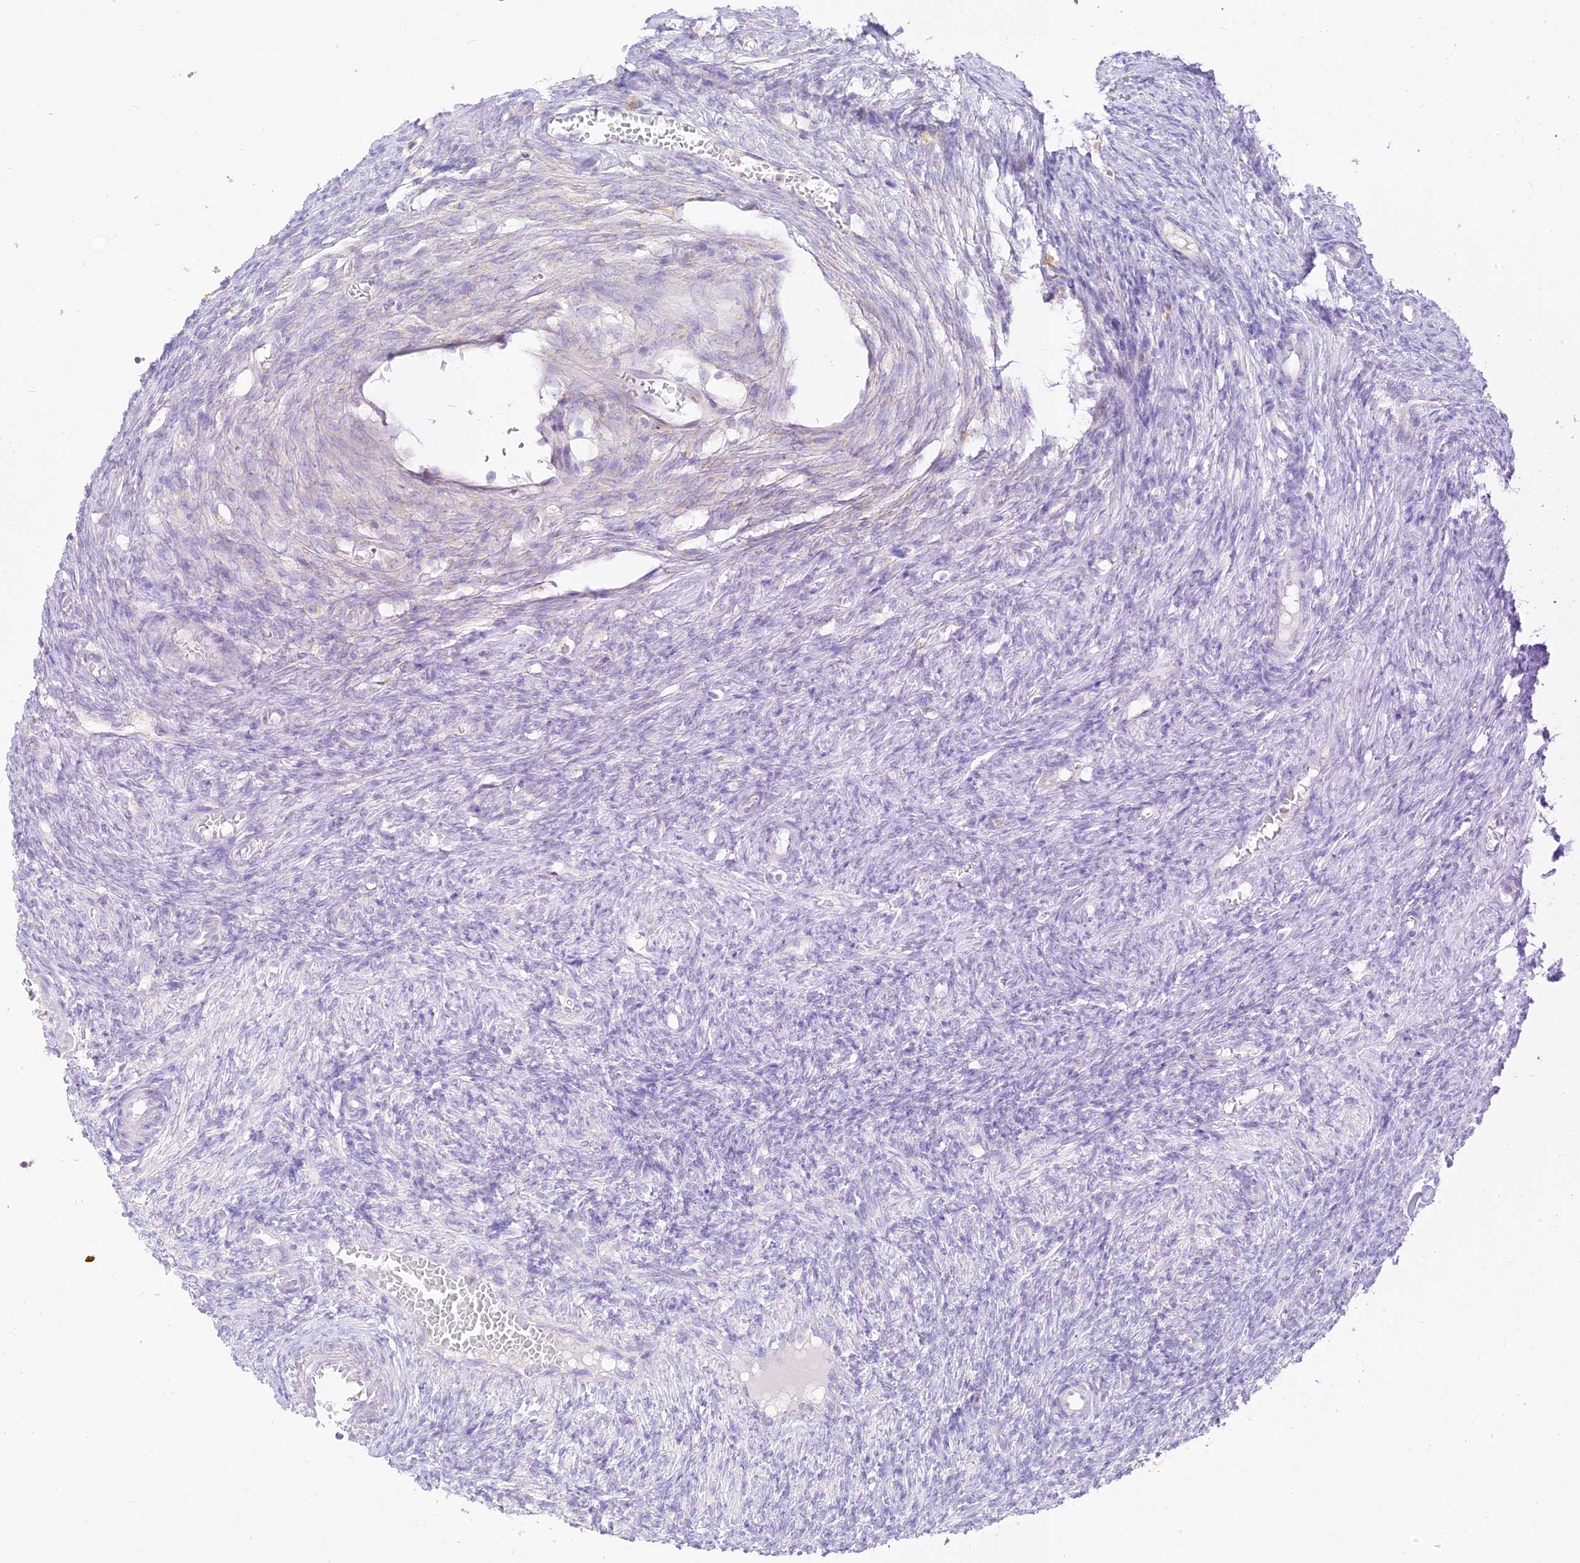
{"staining": {"intensity": "negative", "quantity": "none", "location": "none"}, "tissue": "ovary", "cell_type": "Ovarian stroma cells", "image_type": "normal", "snomed": [{"axis": "morphology", "description": "Normal tissue, NOS"}, {"axis": "topography", "description": "Ovary"}], "caption": "An IHC image of unremarkable ovary is shown. There is no staining in ovarian stroma cells of ovary.", "gene": "SEC13", "patient": {"sex": "female", "age": 27}}